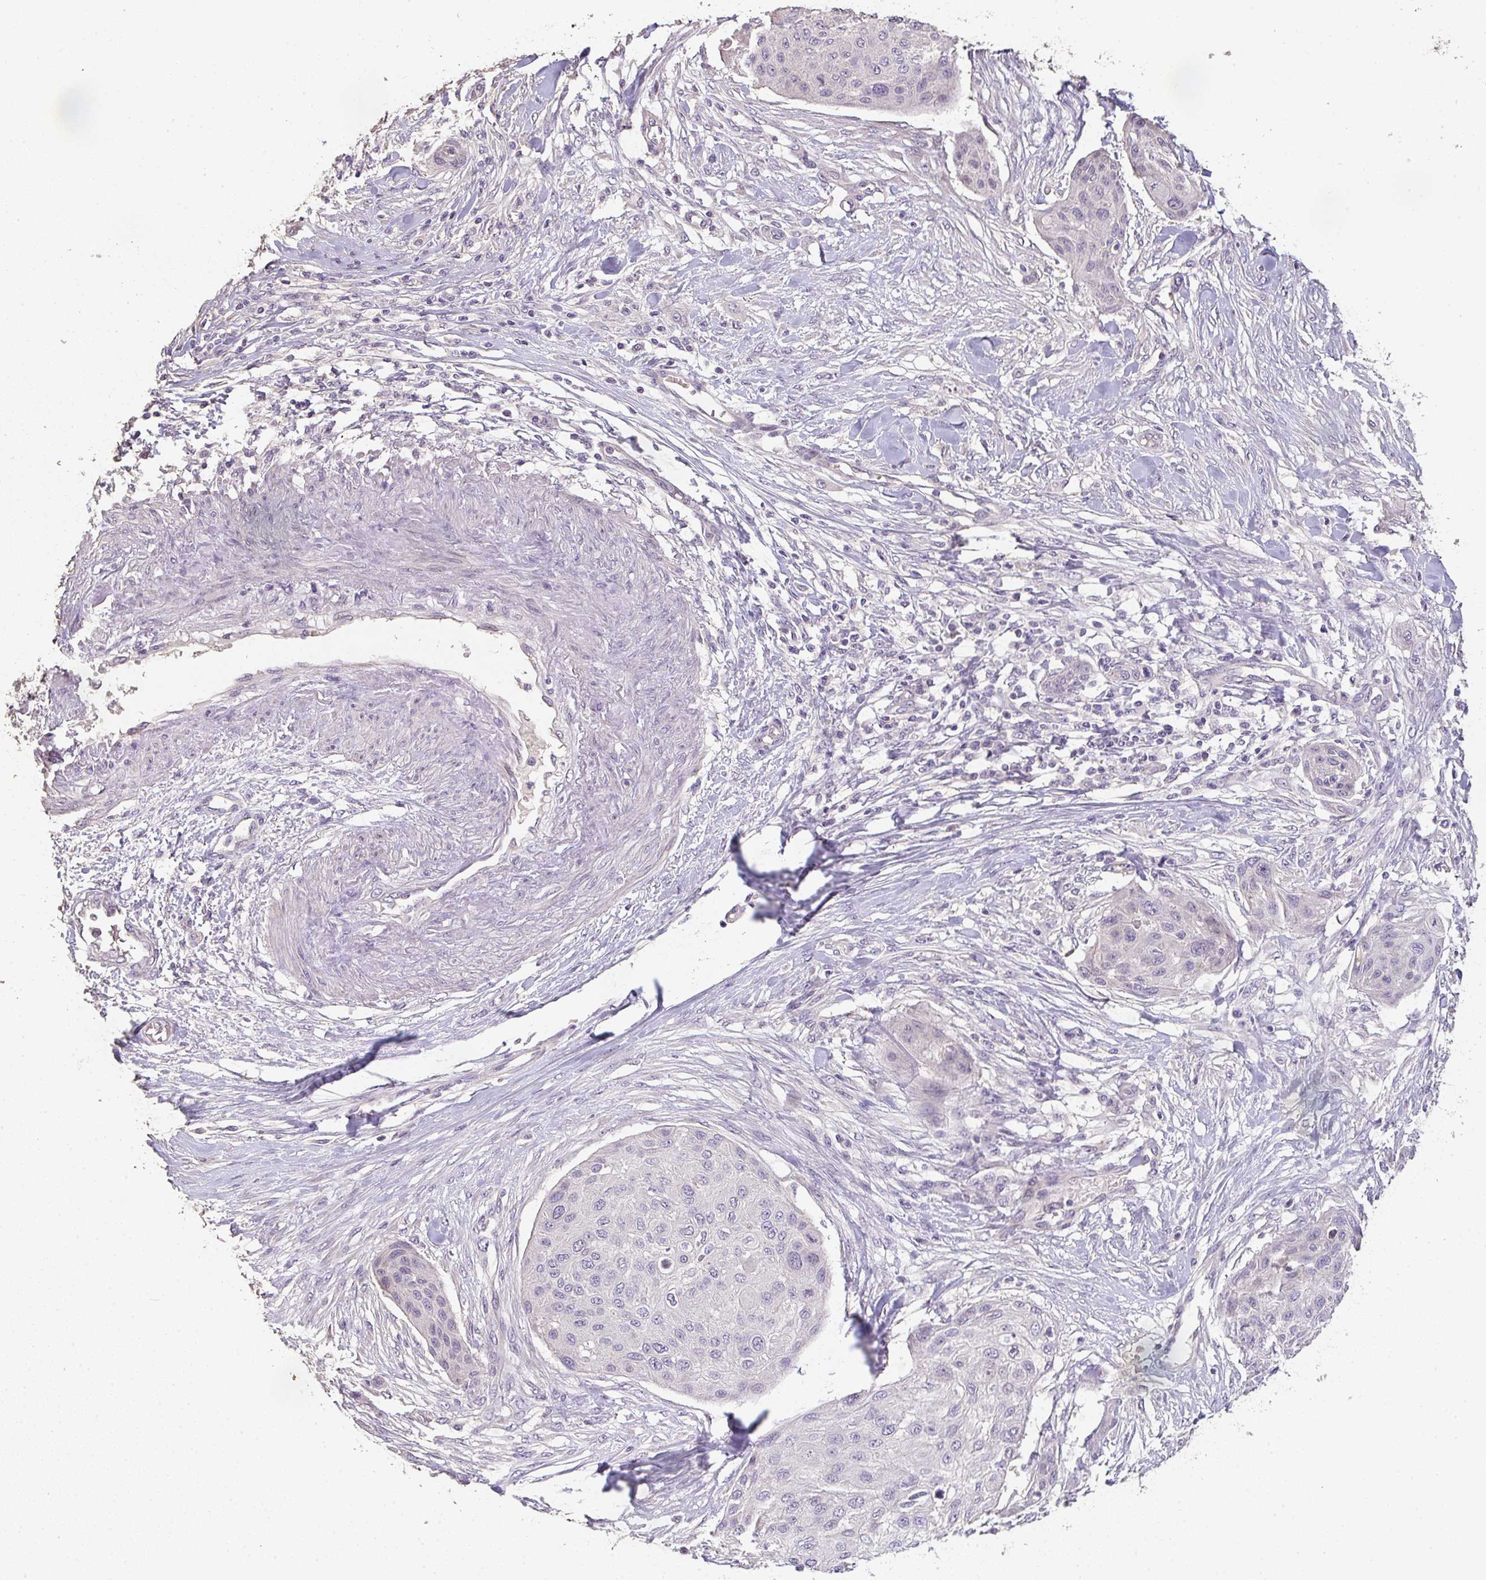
{"staining": {"intensity": "negative", "quantity": "none", "location": "none"}, "tissue": "skin cancer", "cell_type": "Tumor cells", "image_type": "cancer", "snomed": [{"axis": "morphology", "description": "Squamous cell carcinoma, NOS"}, {"axis": "topography", "description": "Skin"}], "caption": "Tumor cells show no significant protein positivity in squamous cell carcinoma (skin). Nuclei are stained in blue.", "gene": "TNFRSF10A", "patient": {"sex": "female", "age": 87}}